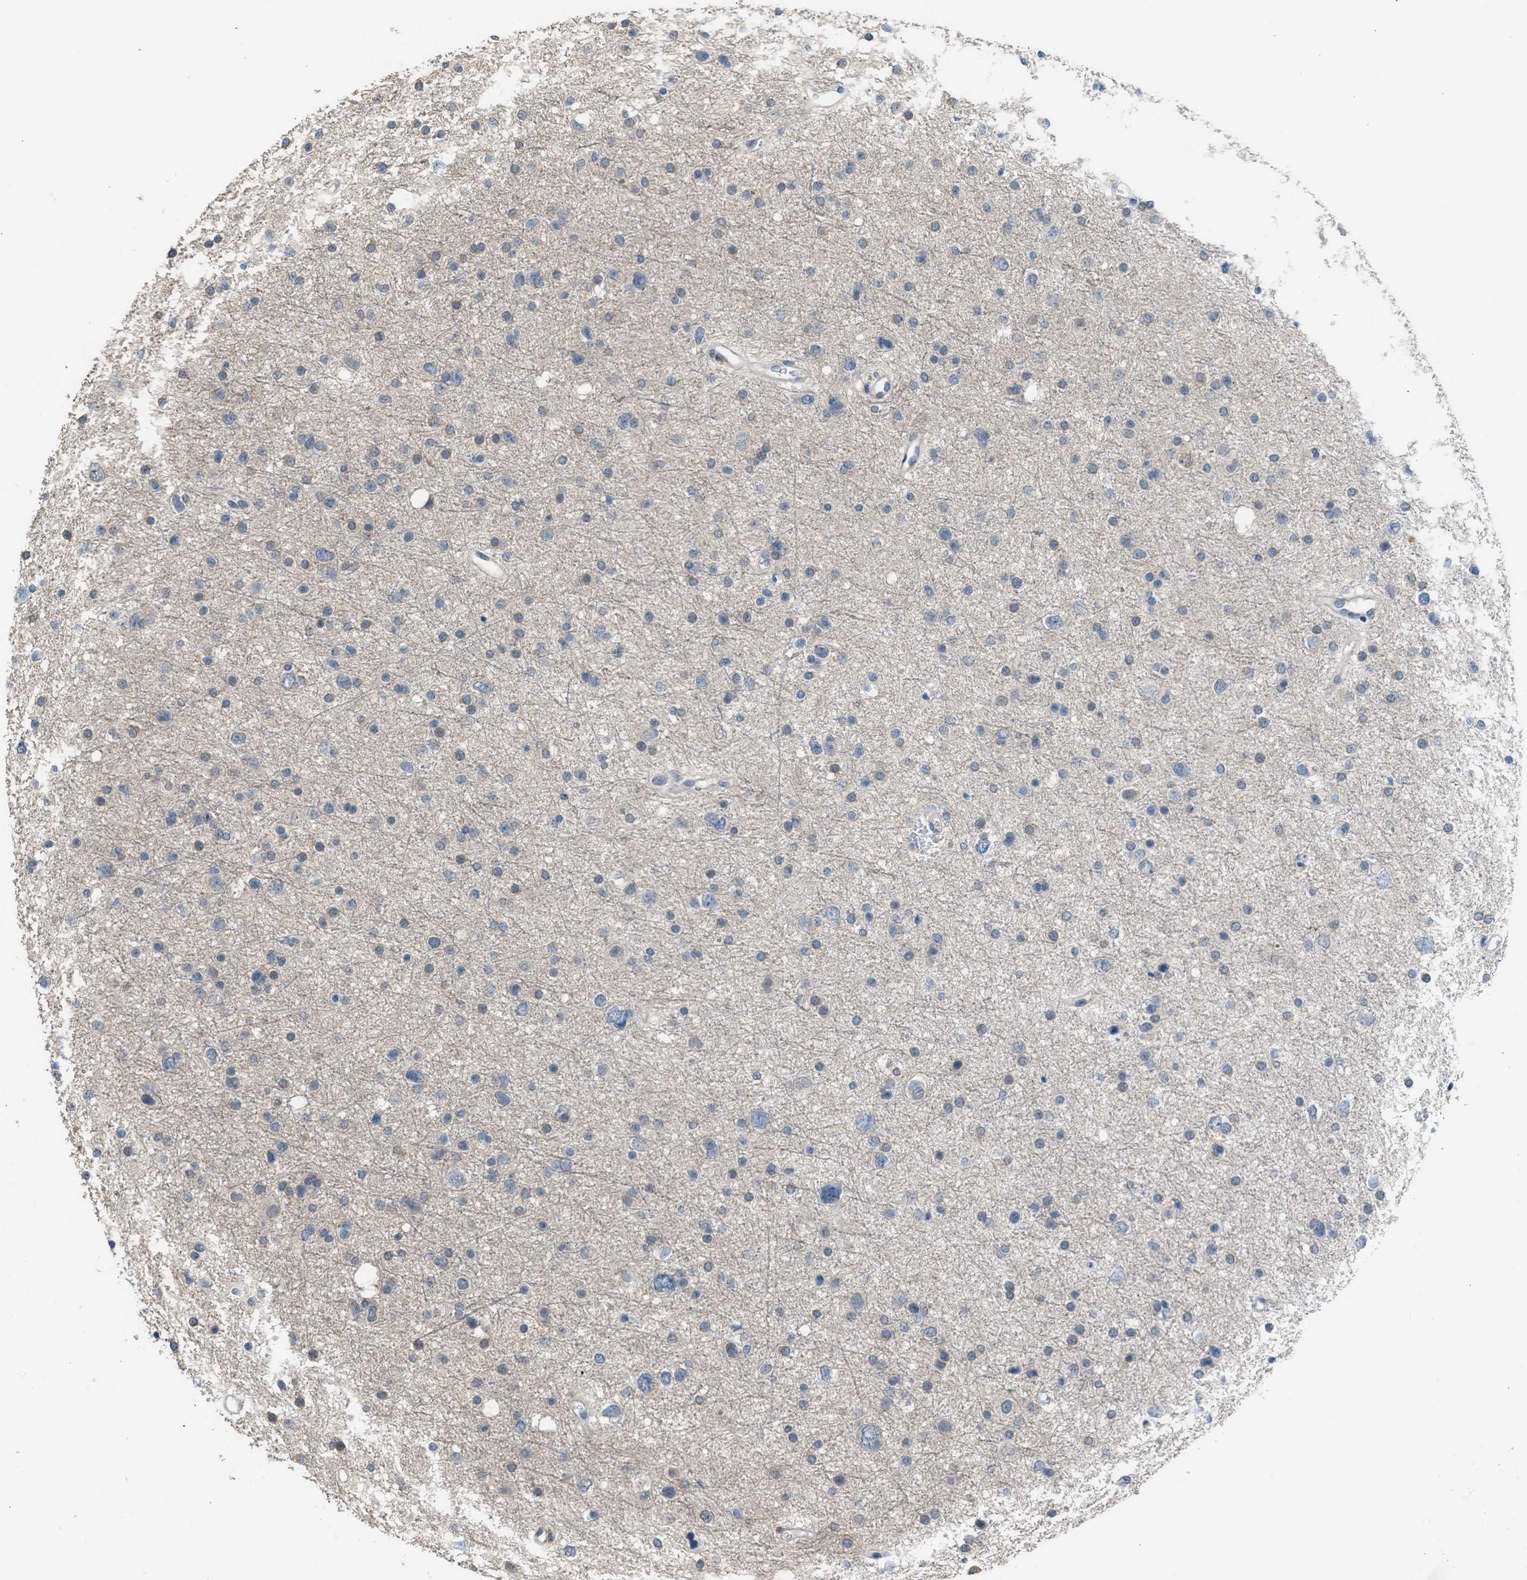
{"staining": {"intensity": "negative", "quantity": "none", "location": "none"}, "tissue": "glioma", "cell_type": "Tumor cells", "image_type": "cancer", "snomed": [{"axis": "morphology", "description": "Glioma, malignant, Low grade"}, {"axis": "topography", "description": "Brain"}], "caption": "Tumor cells are negative for brown protein staining in low-grade glioma (malignant). (Brightfield microscopy of DAB (3,3'-diaminobenzidine) immunohistochemistry at high magnification).", "gene": "TTBK2", "patient": {"sex": "female", "age": 37}}